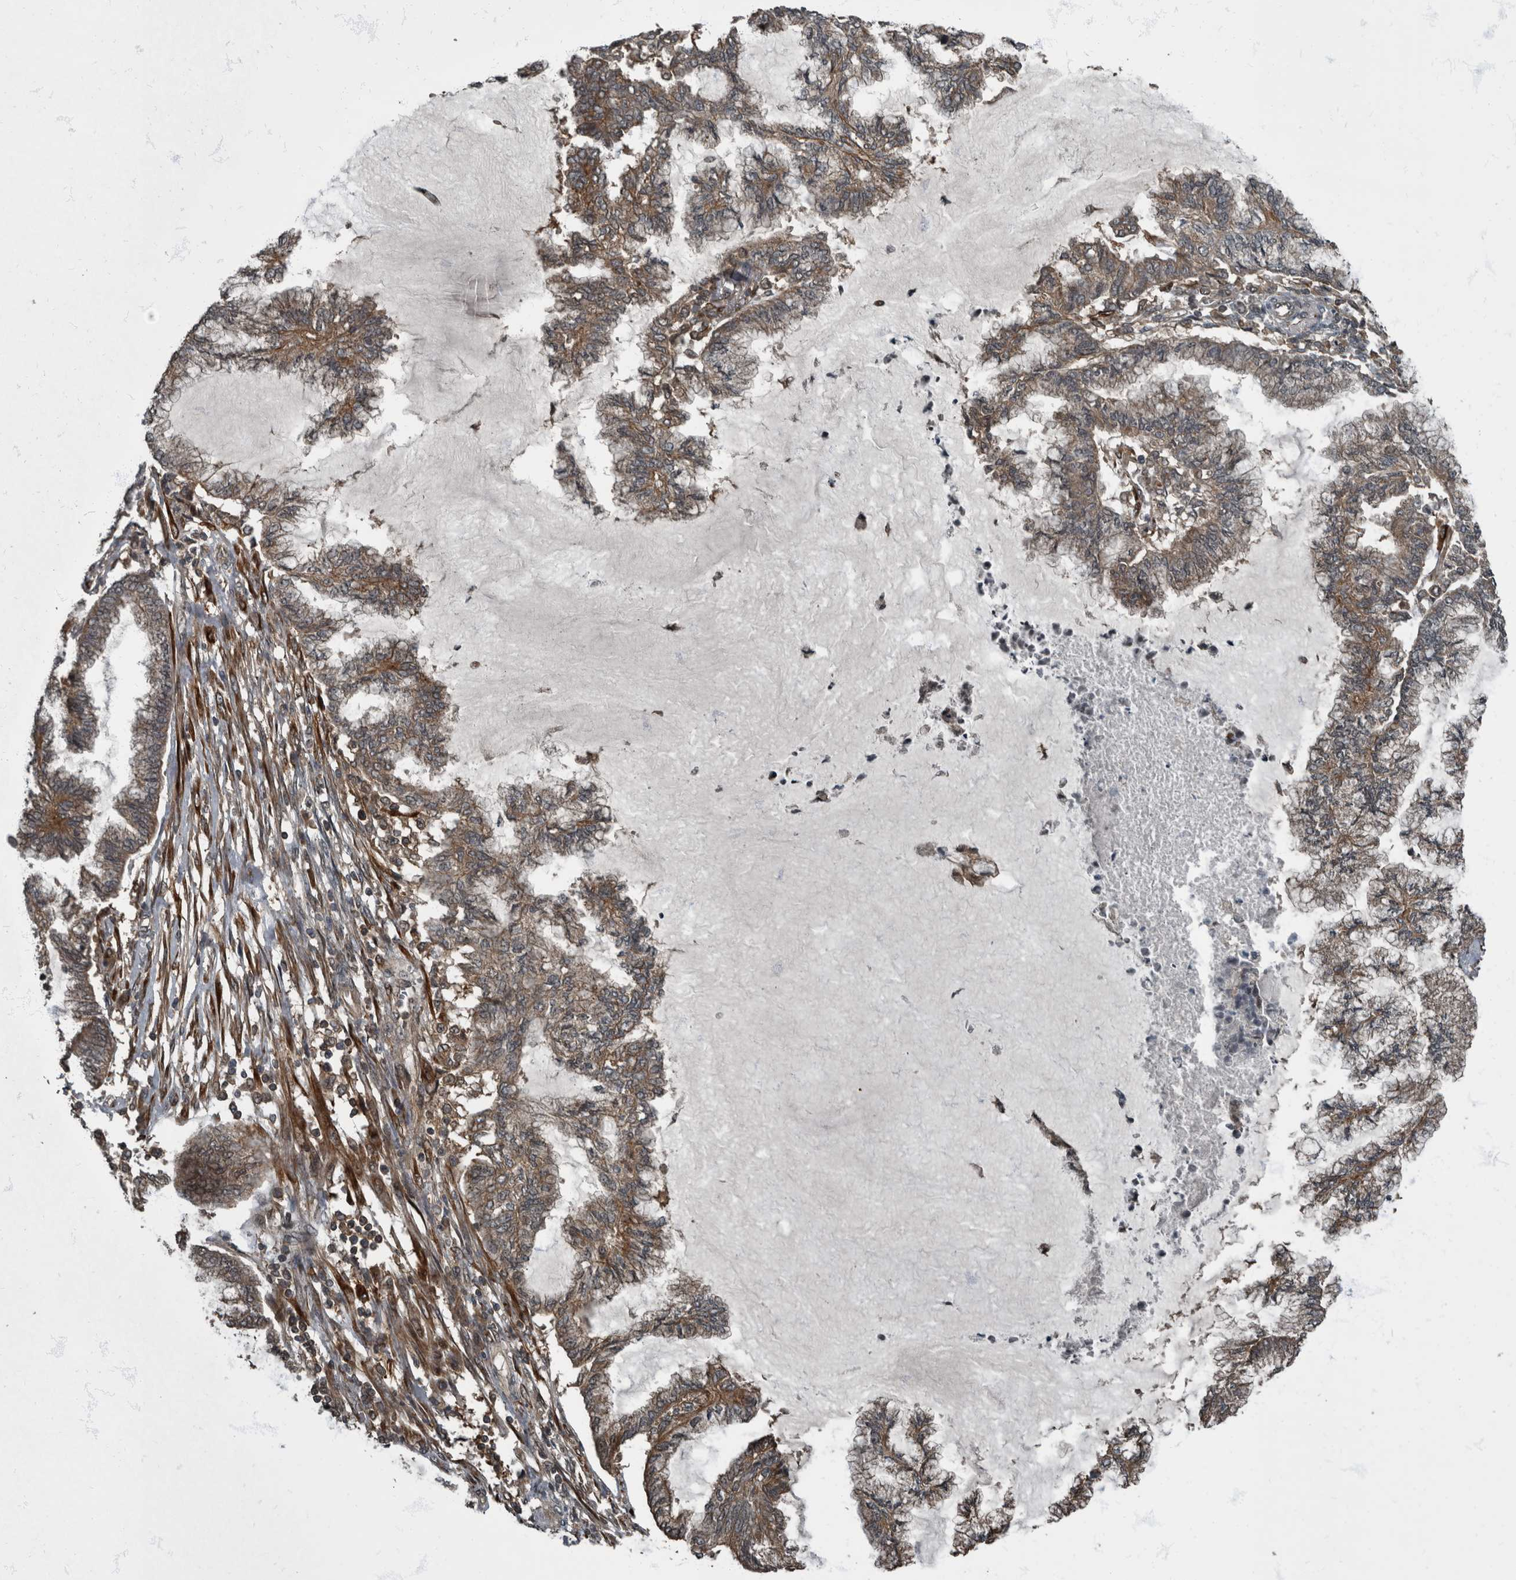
{"staining": {"intensity": "moderate", "quantity": ">75%", "location": "cytoplasmic/membranous"}, "tissue": "endometrial cancer", "cell_type": "Tumor cells", "image_type": "cancer", "snomed": [{"axis": "morphology", "description": "Adenocarcinoma, NOS"}, {"axis": "topography", "description": "Endometrium"}], "caption": "Brown immunohistochemical staining in endometrial adenocarcinoma reveals moderate cytoplasmic/membranous expression in approximately >75% of tumor cells. The staining was performed using DAB to visualize the protein expression in brown, while the nuclei were stained in blue with hematoxylin (Magnification: 20x).", "gene": "RABGGTB", "patient": {"sex": "female", "age": 86}}